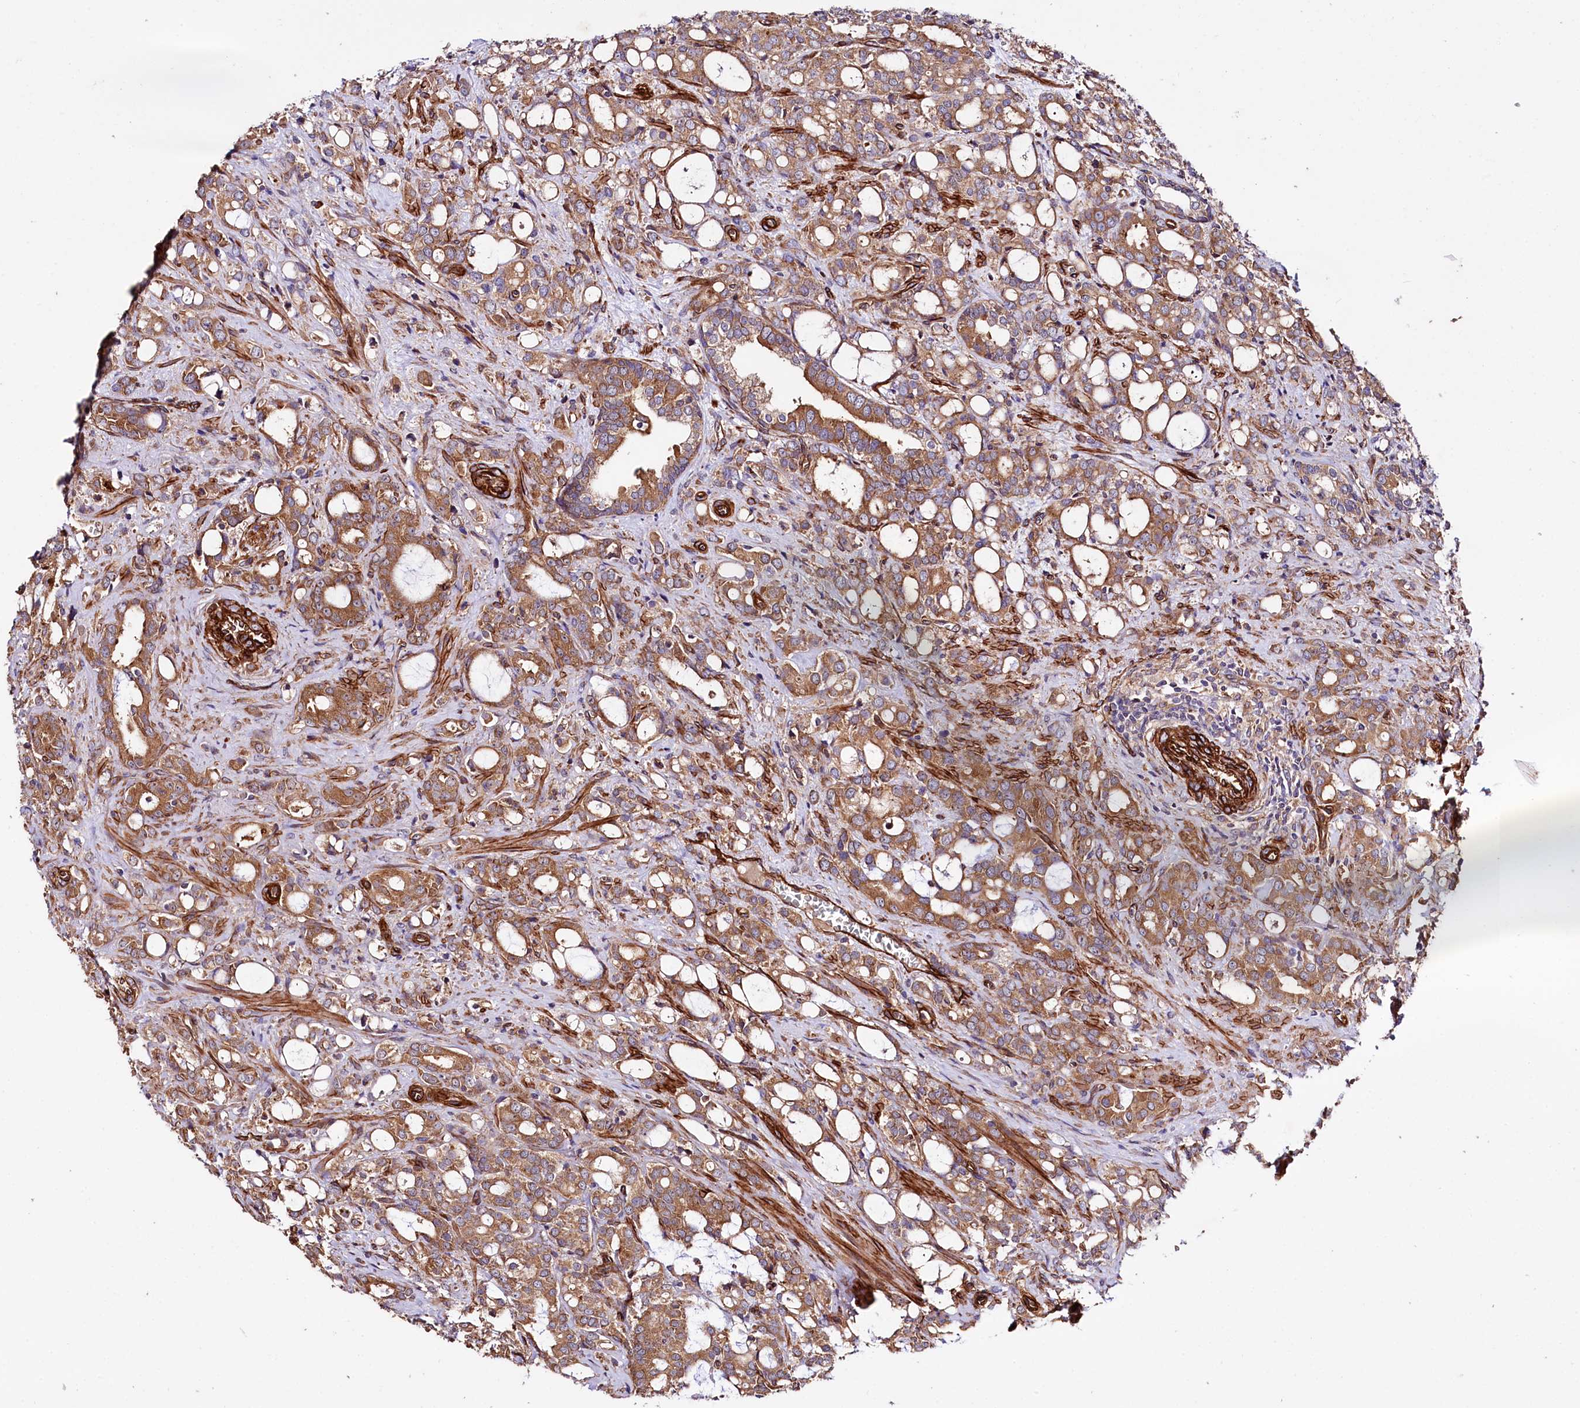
{"staining": {"intensity": "moderate", "quantity": ">75%", "location": "cytoplasmic/membranous"}, "tissue": "prostate cancer", "cell_type": "Tumor cells", "image_type": "cancer", "snomed": [{"axis": "morphology", "description": "Adenocarcinoma, High grade"}, {"axis": "topography", "description": "Prostate"}], "caption": "Prostate adenocarcinoma (high-grade) tissue reveals moderate cytoplasmic/membranous staining in about >75% of tumor cells", "gene": "SPATS2", "patient": {"sex": "male", "age": 72}}